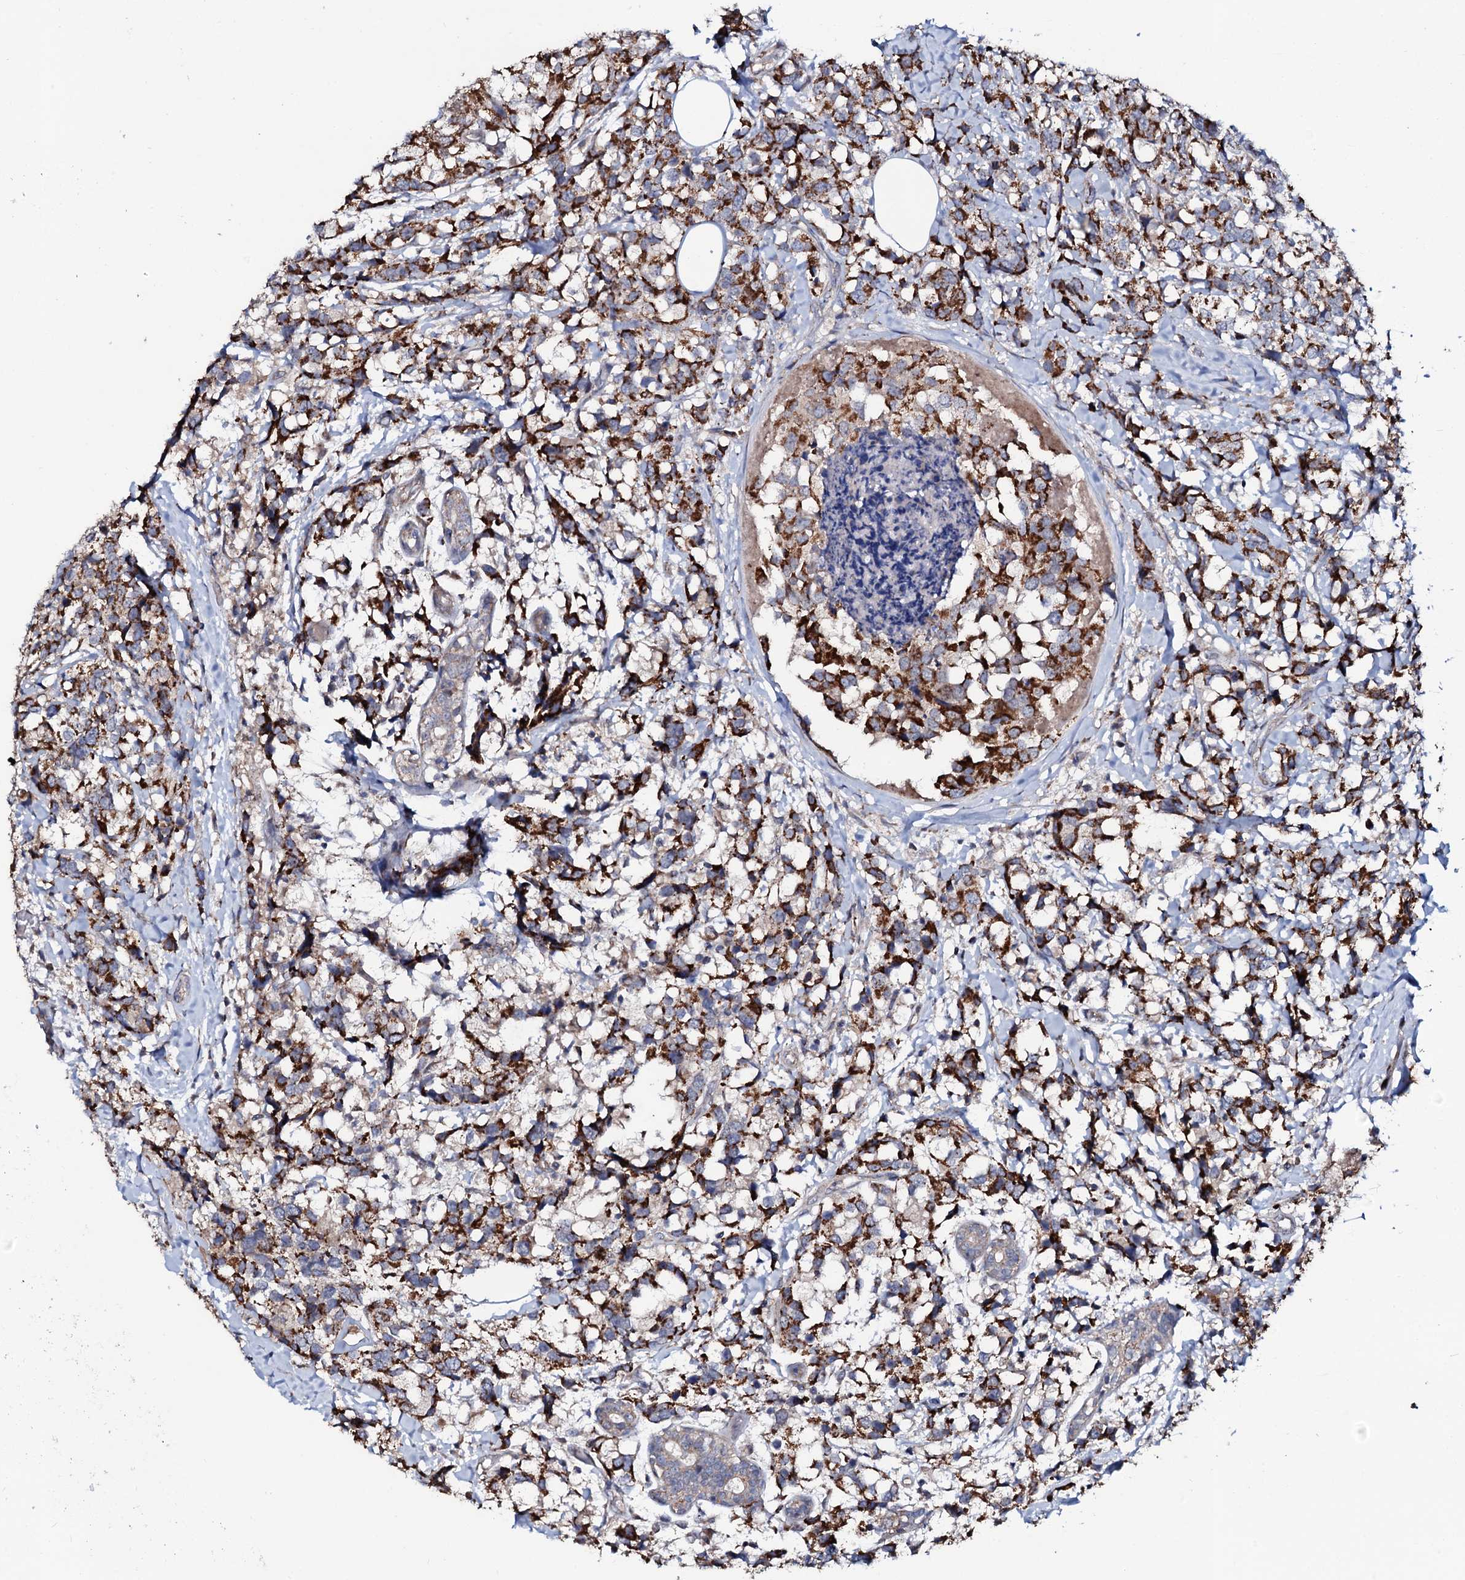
{"staining": {"intensity": "strong", "quantity": ">75%", "location": "cytoplasmic/membranous"}, "tissue": "breast cancer", "cell_type": "Tumor cells", "image_type": "cancer", "snomed": [{"axis": "morphology", "description": "Lobular carcinoma"}, {"axis": "topography", "description": "Breast"}], "caption": "This histopathology image displays IHC staining of lobular carcinoma (breast), with high strong cytoplasmic/membranous staining in about >75% of tumor cells.", "gene": "PPP1R3D", "patient": {"sex": "female", "age": 59}}